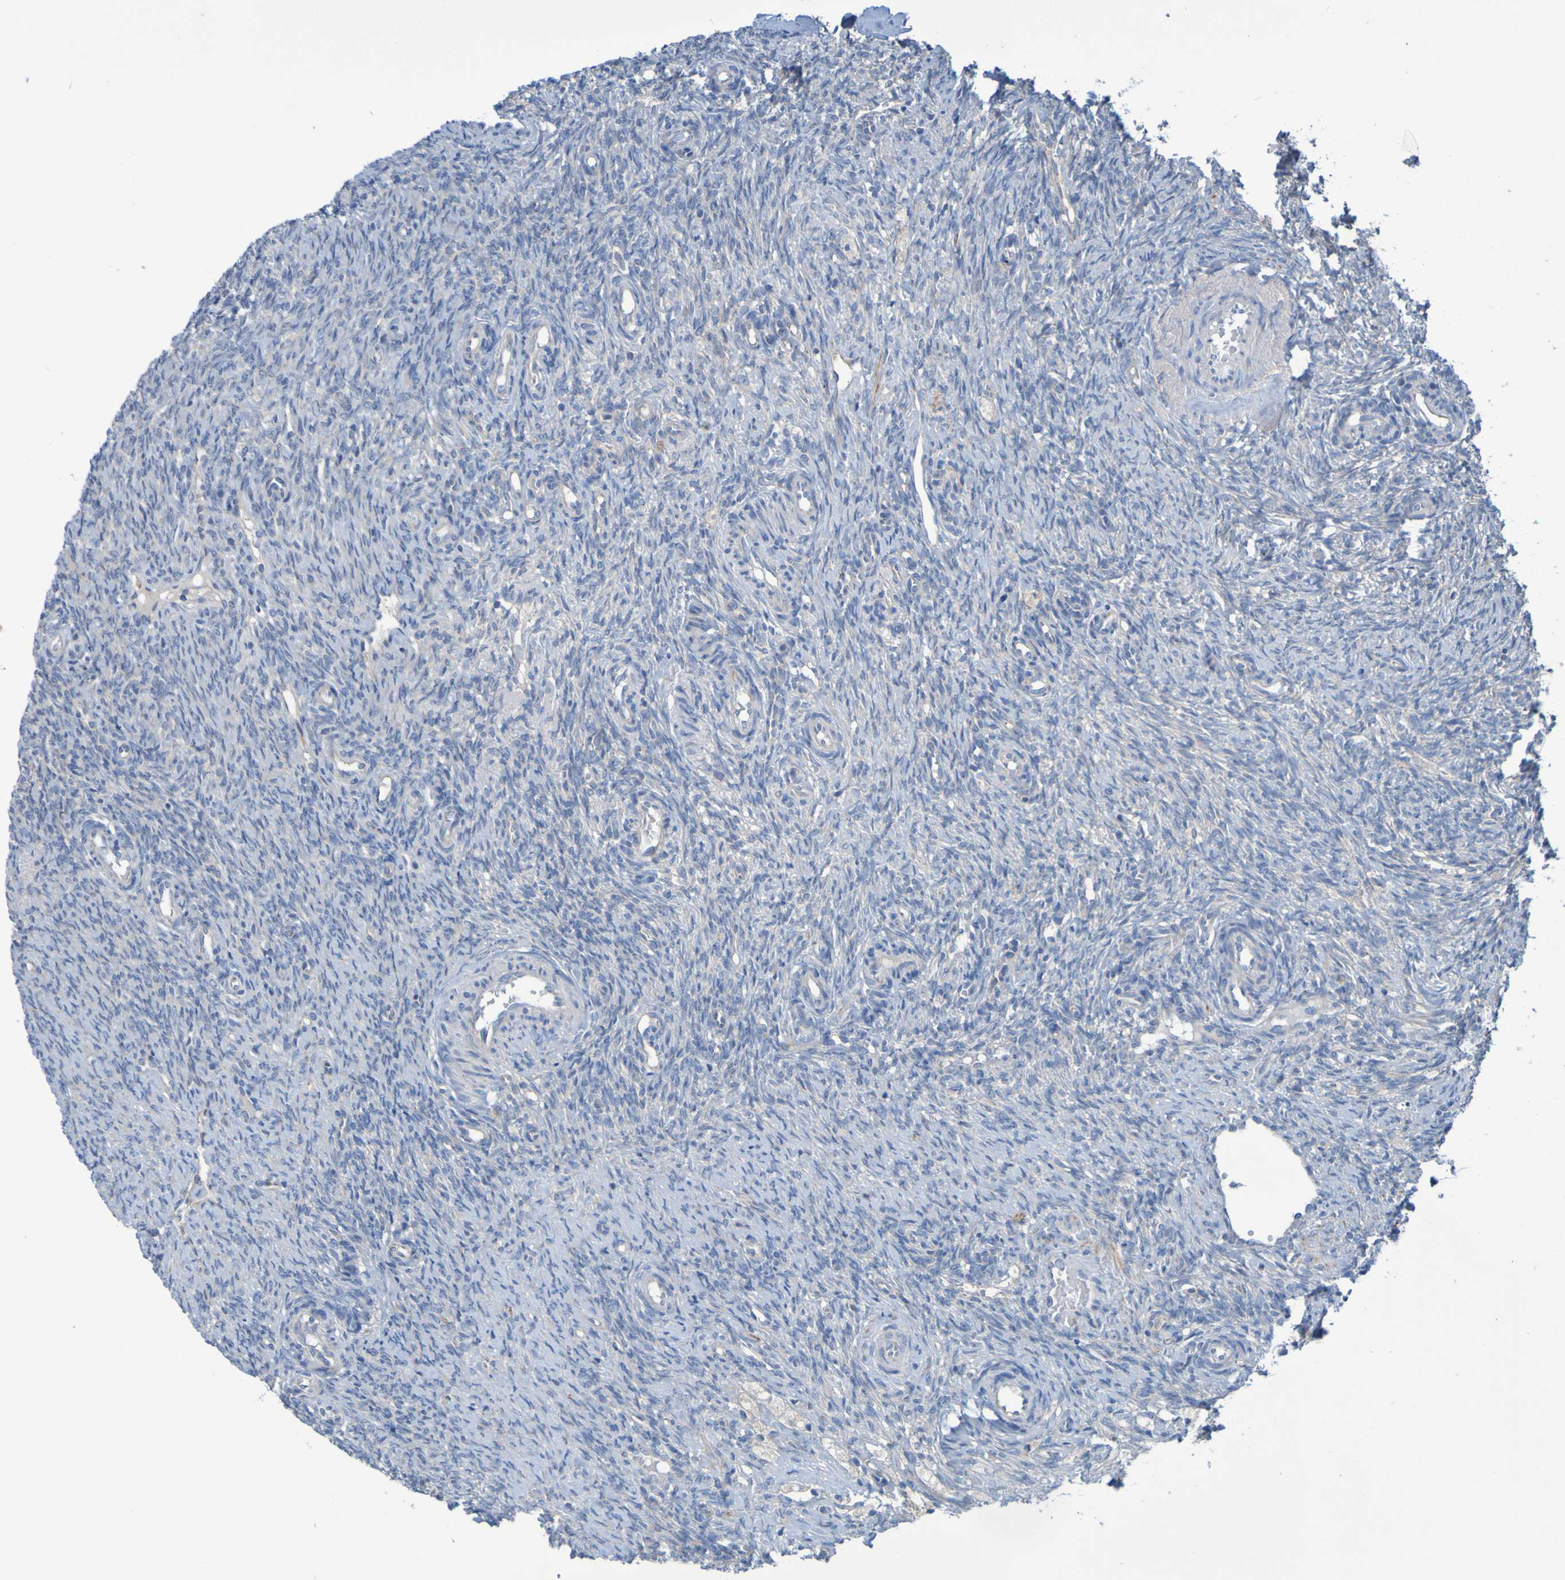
{"staining": {"intensity": "negative", "quantity": "none", "location": "none"}, "tissue": "ovary", "cell_type": "Ovarian stroma cells", "image_type": "normal", "snomed": [{"axis": "morphology", "description": "Normal tissue, NOS"}, {"axis": "topography", "description": "Ovary"}], "caption": "Immunohistochemical staining of normal ovary shows no significant positivity in ovarian stroma cells.", "gene": "NPRL3", "patient": {"sex": "female", "age": 41}}